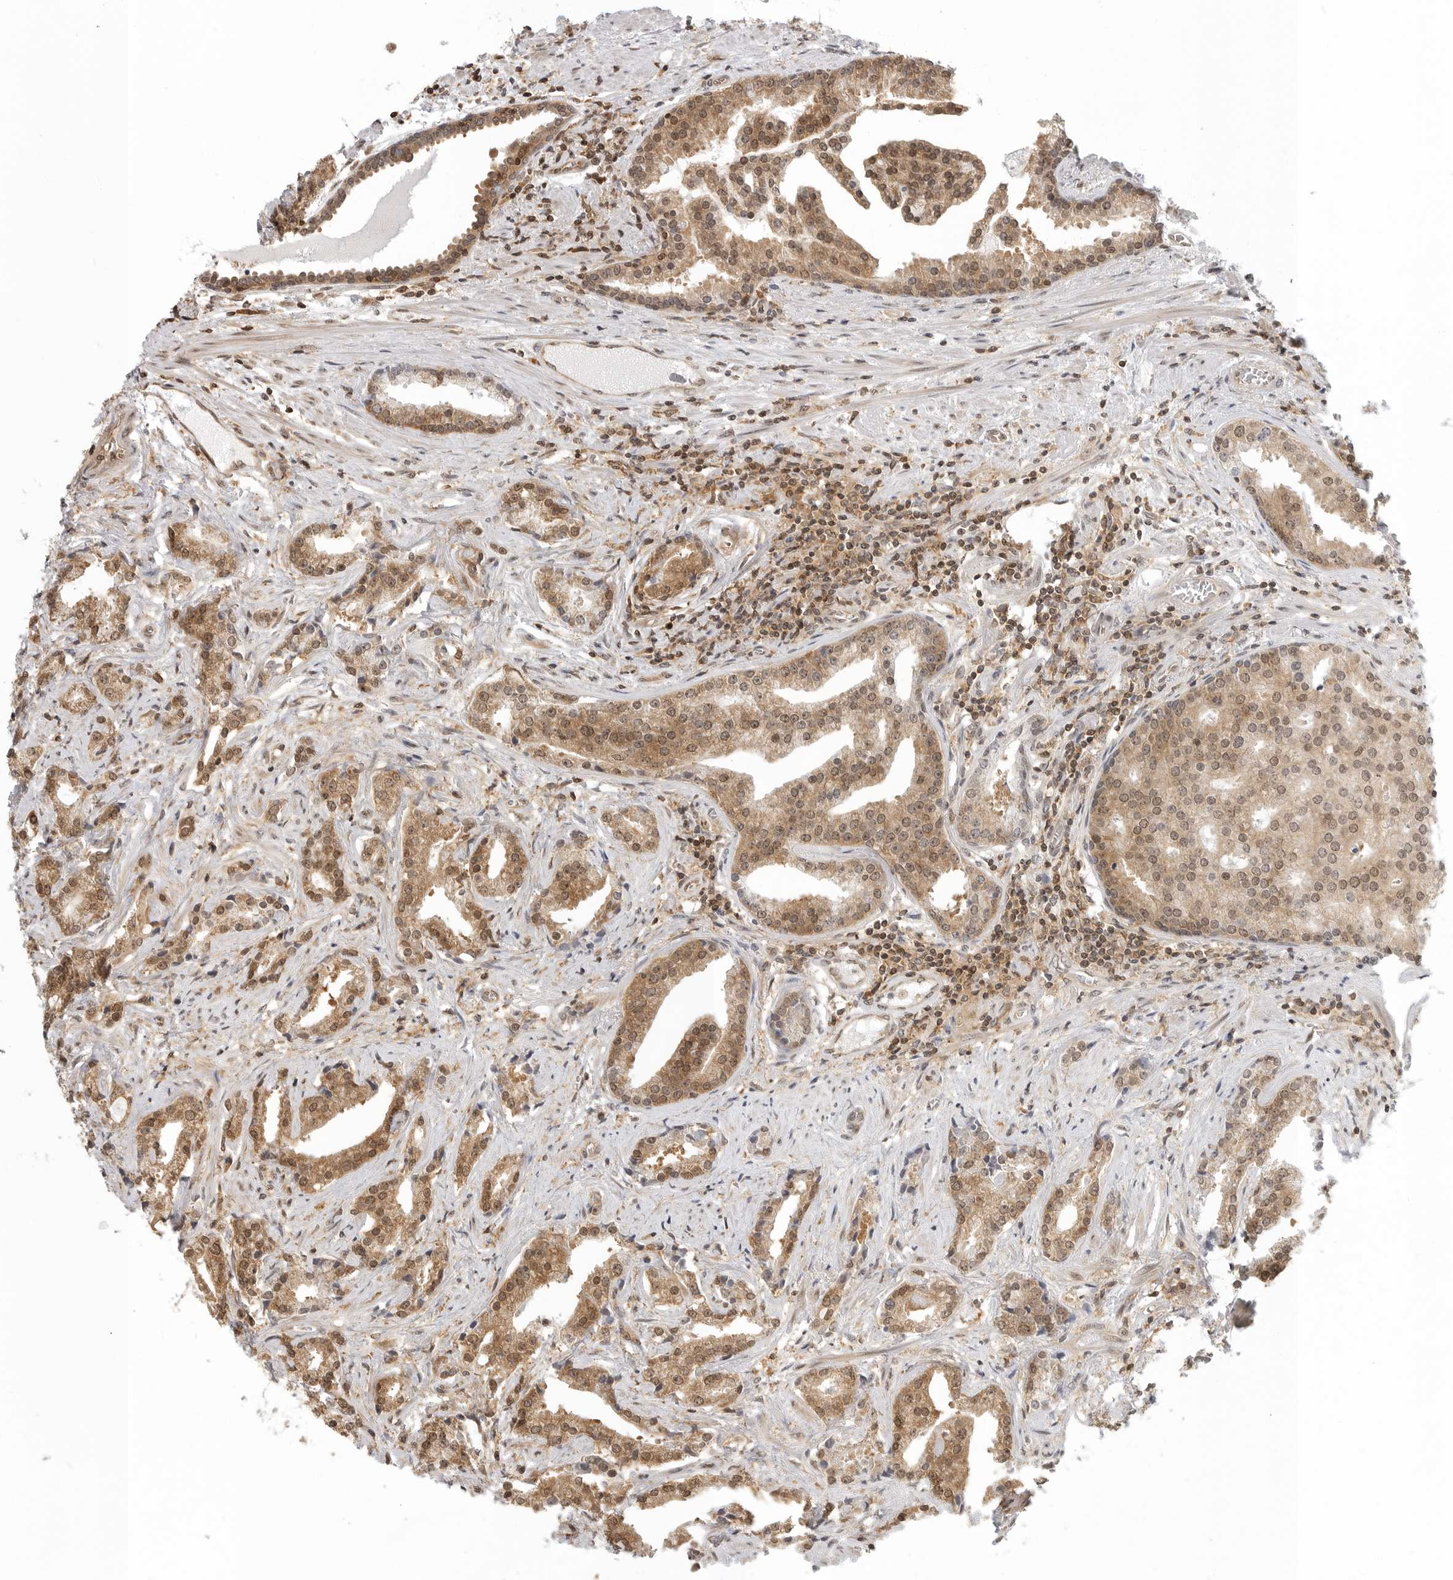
{"staining": {"intensity": "moderate", "quantity": "25%-75%", "location": "cytoplasmic/membranous,nuclear"}, "tissue": "prostate cancer", "cell_type": "Tumor cells", "image_type": "cancer", "snomed": [{"axis": "morphology", "description": "Adenocarcinoma, Low grade"}, {"axis": "topography", "description": "Prostate"}], "caption": "Immunohistochemistry (IHC) of prostate cancer (low-grade adenocarcinoma) reveals medium levels of moderate cytoplasmic/membranous and nuclear positivity in approximately 25%-75% of tumor cells.", "gene": "SZRD1", "patient": {"sex": "male", "age": 67}}